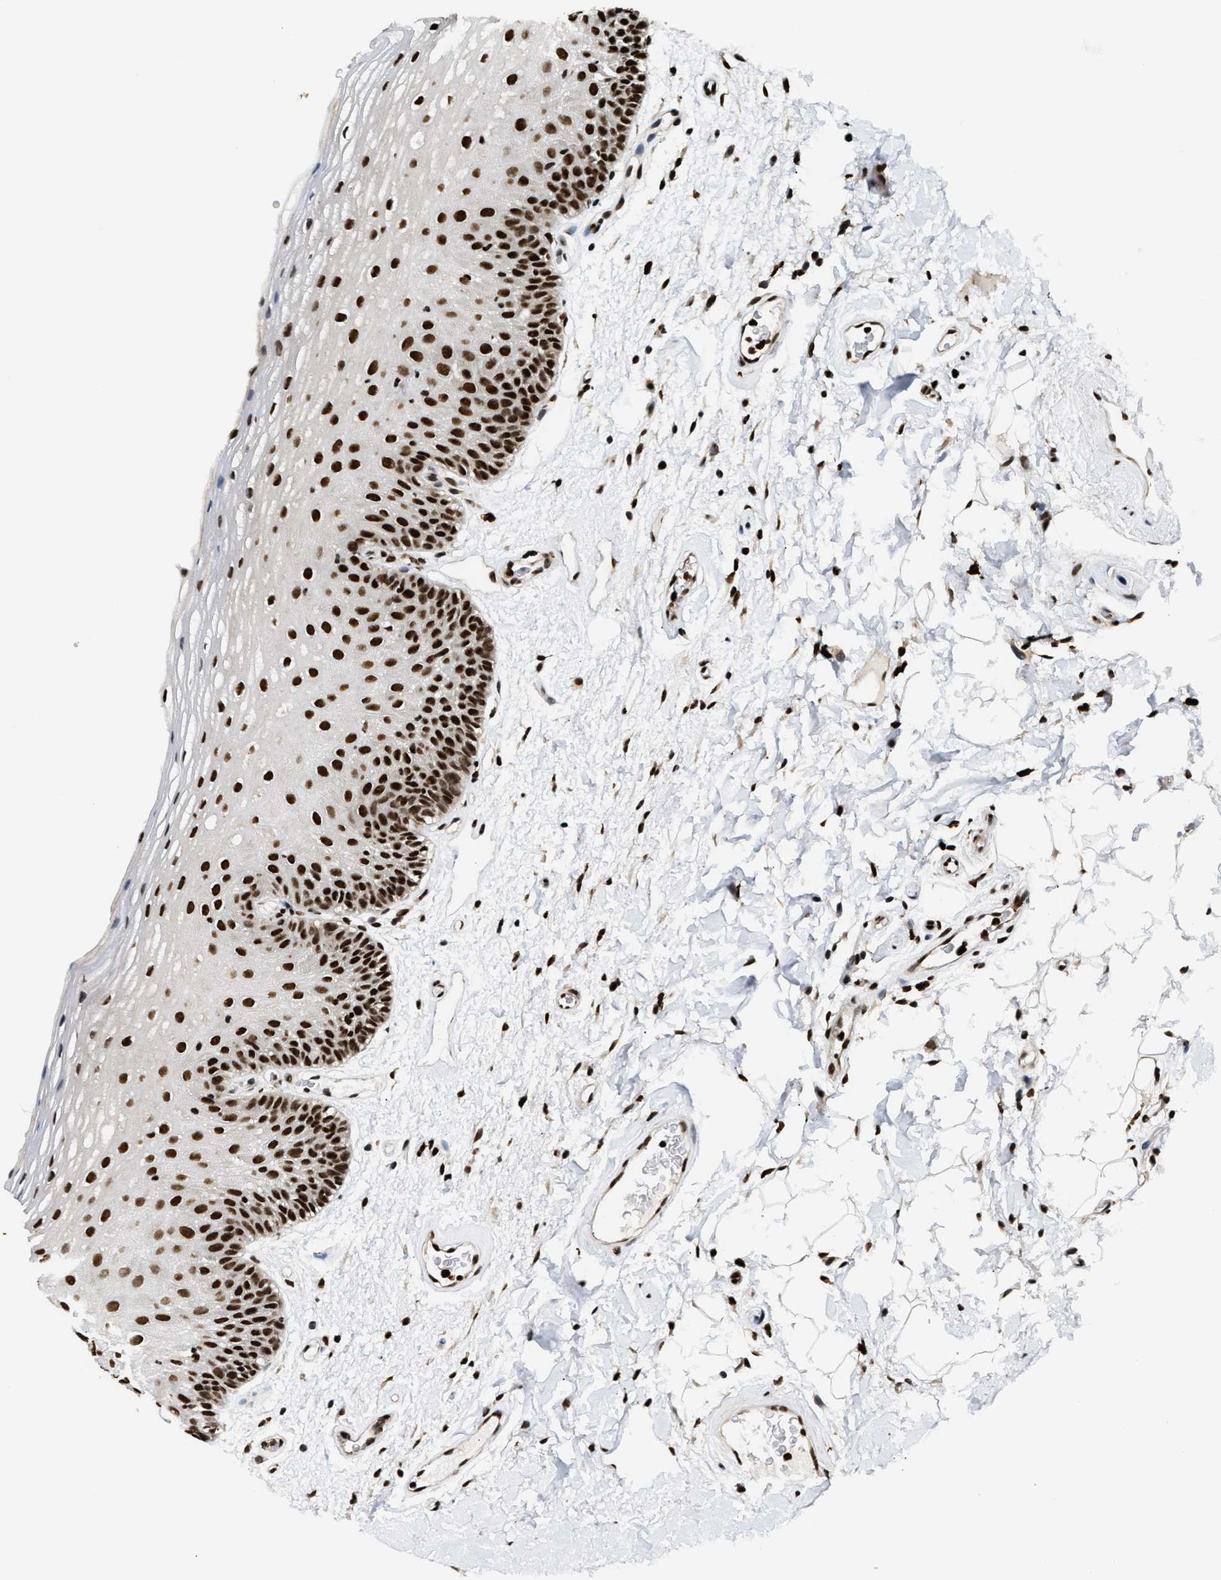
{"staining": {"intensity": "strong", "quantity": ">75%", "location": "nuclear"}, "tissue": "oral mucosa", "cell_type": "Squamous epithelial cells", "image_type": "normal", "snomed": [{"axis": "morphology", "description": "Normal tissue, NOS"}, {"axis": "morphology", "description": "Squamous cell carcinoma, NOS"}, {"axis": "topography", "description": "Skeletal muscle"}, {"axis": "topography", "description": "Oral tissue"}], "caption": "A high amount of strong nuclear expression is seen in about >75% of squamous epithelial cells in unremarkable oral mucosa.", "gene": "CCNDBP1", "patient": {"sex": "male", "age": 71}}